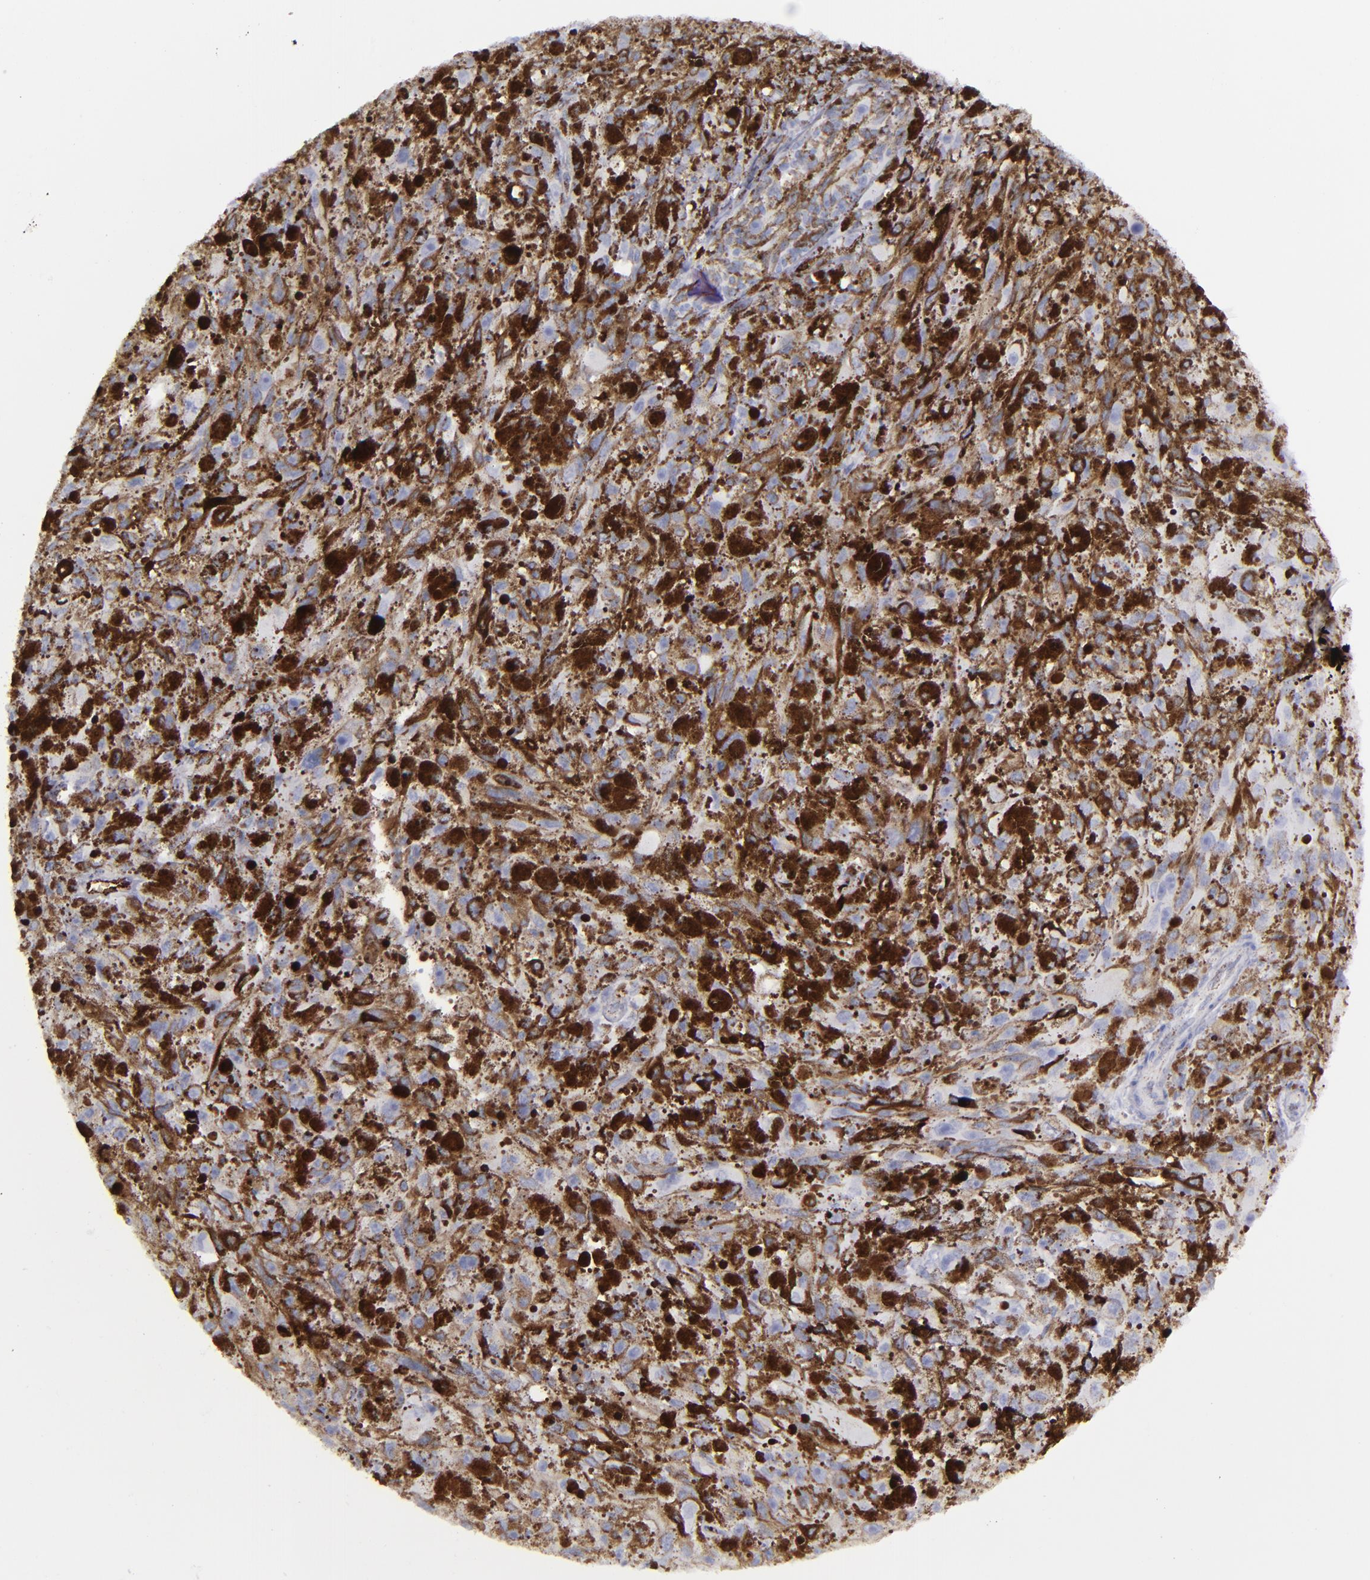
{"staining": {"intensity": "negative", "quantity": "none", "location": "none"}, "tissue": "melanoma", "cell_type": "Tumor cells", "image_type": "cancer", "snomed": [{"axis": "morphology", "description": "Malignant melanoma, NOS"}, {"axis": "topography", "description": "Skin"}], "caption": "Immunohistochemical staining of human melanoma reveals no significant expression in tumor cells.", "gene": "CD27", "patient": {"sex": "female", "age": 104}}